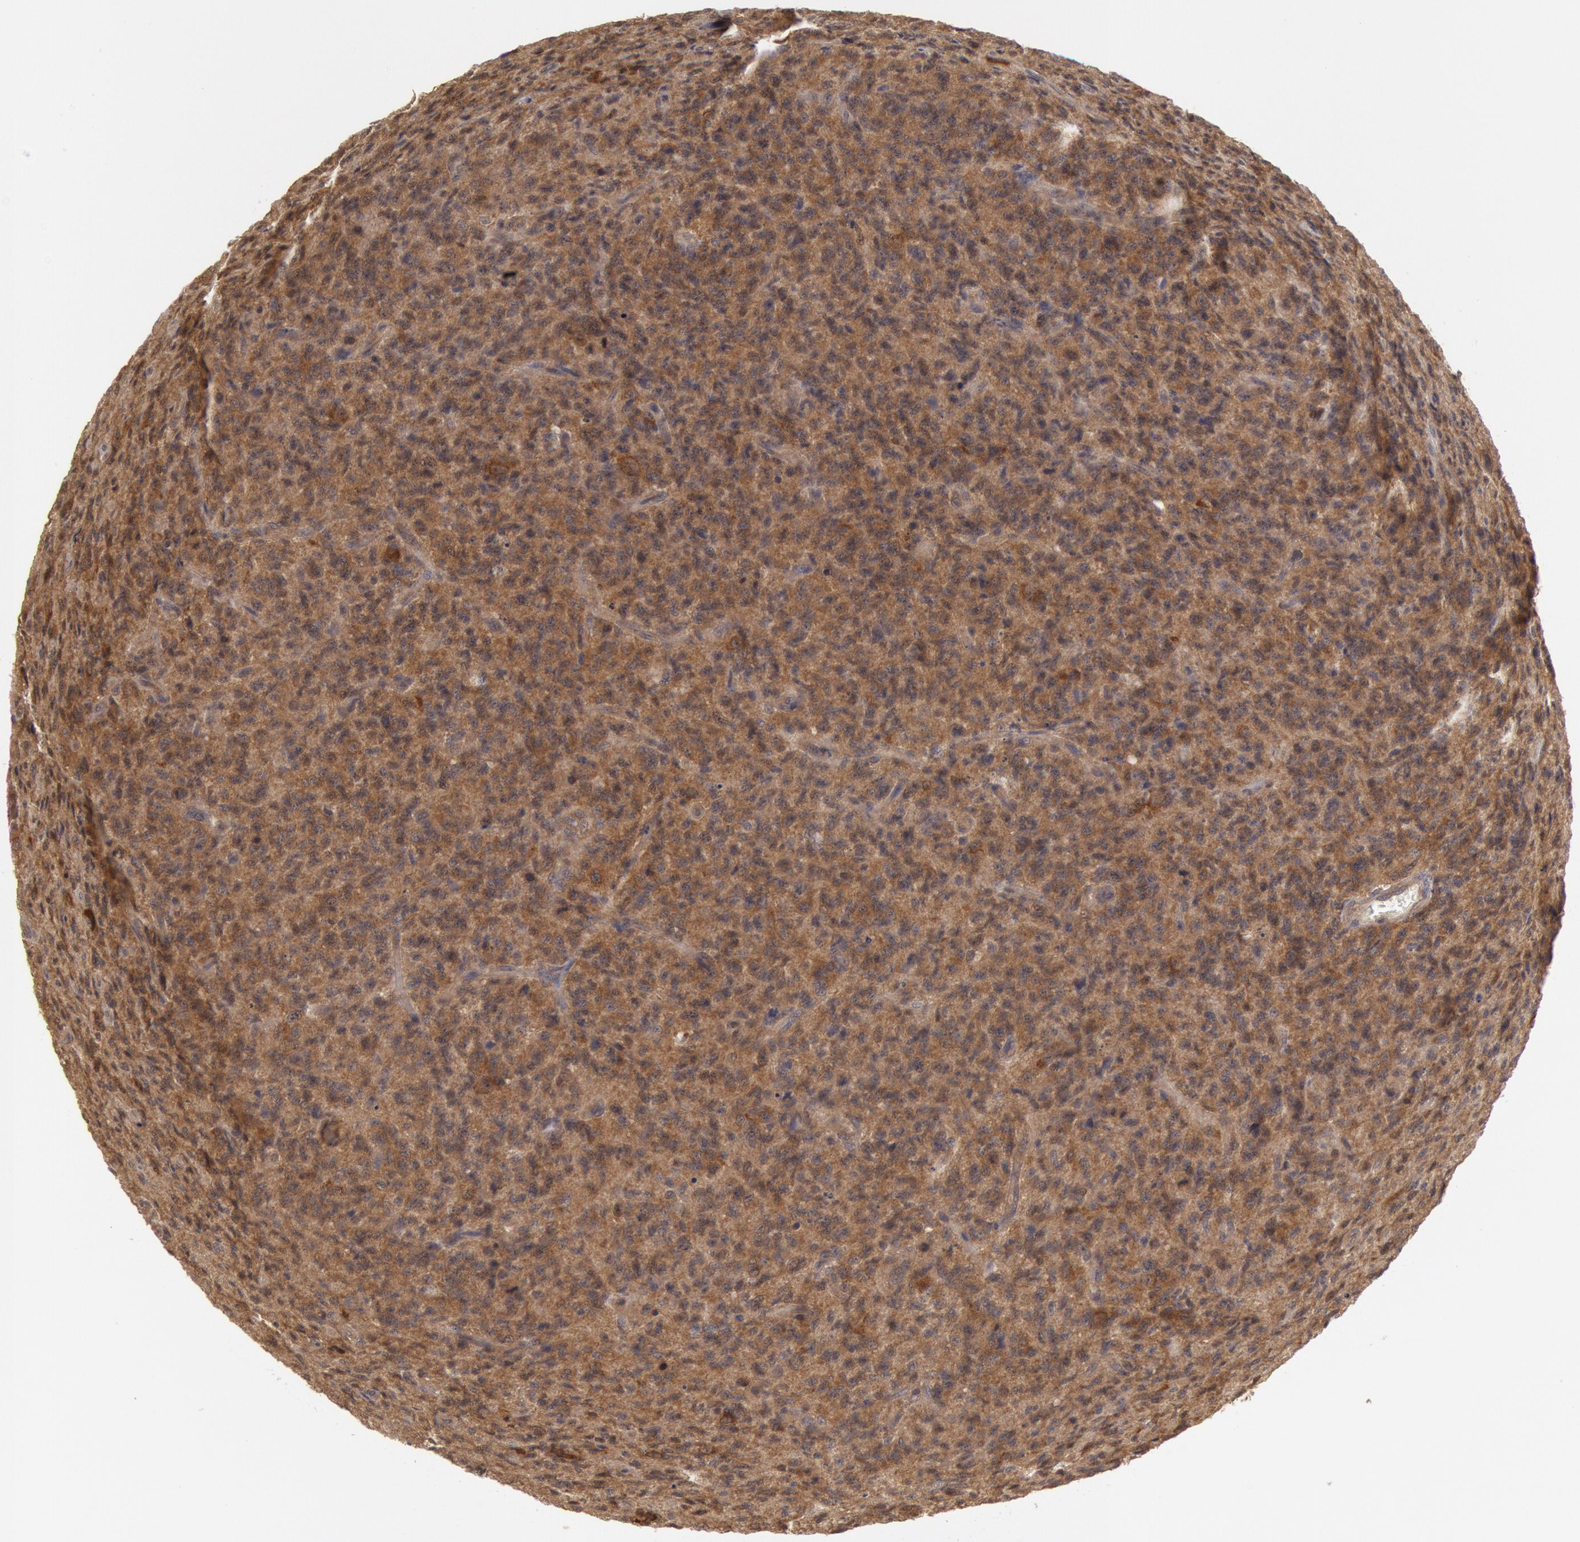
{"staining": {"intensity": "moderate", "quantity": ">75%", "location": "cytoplasmic/membranous,nuclear"}, "tissue": "glioma", "cell_type": "Tumor cells", "image_type": "cancer", "snomed": [{"axis": "morphology", "description": "Glioma, malignant, High grade"}, {"axis": "topography", "description": "Brain"}], "caption": "Immunohistochemistry (IHC) of malignant high-grade glioma shows medium levels of moderate cytoplasmic/membranous and nuclear staining in about >75% of tumor cells.", "gene": "BRAF", "patient": {"sex": "male", "age": 36}}